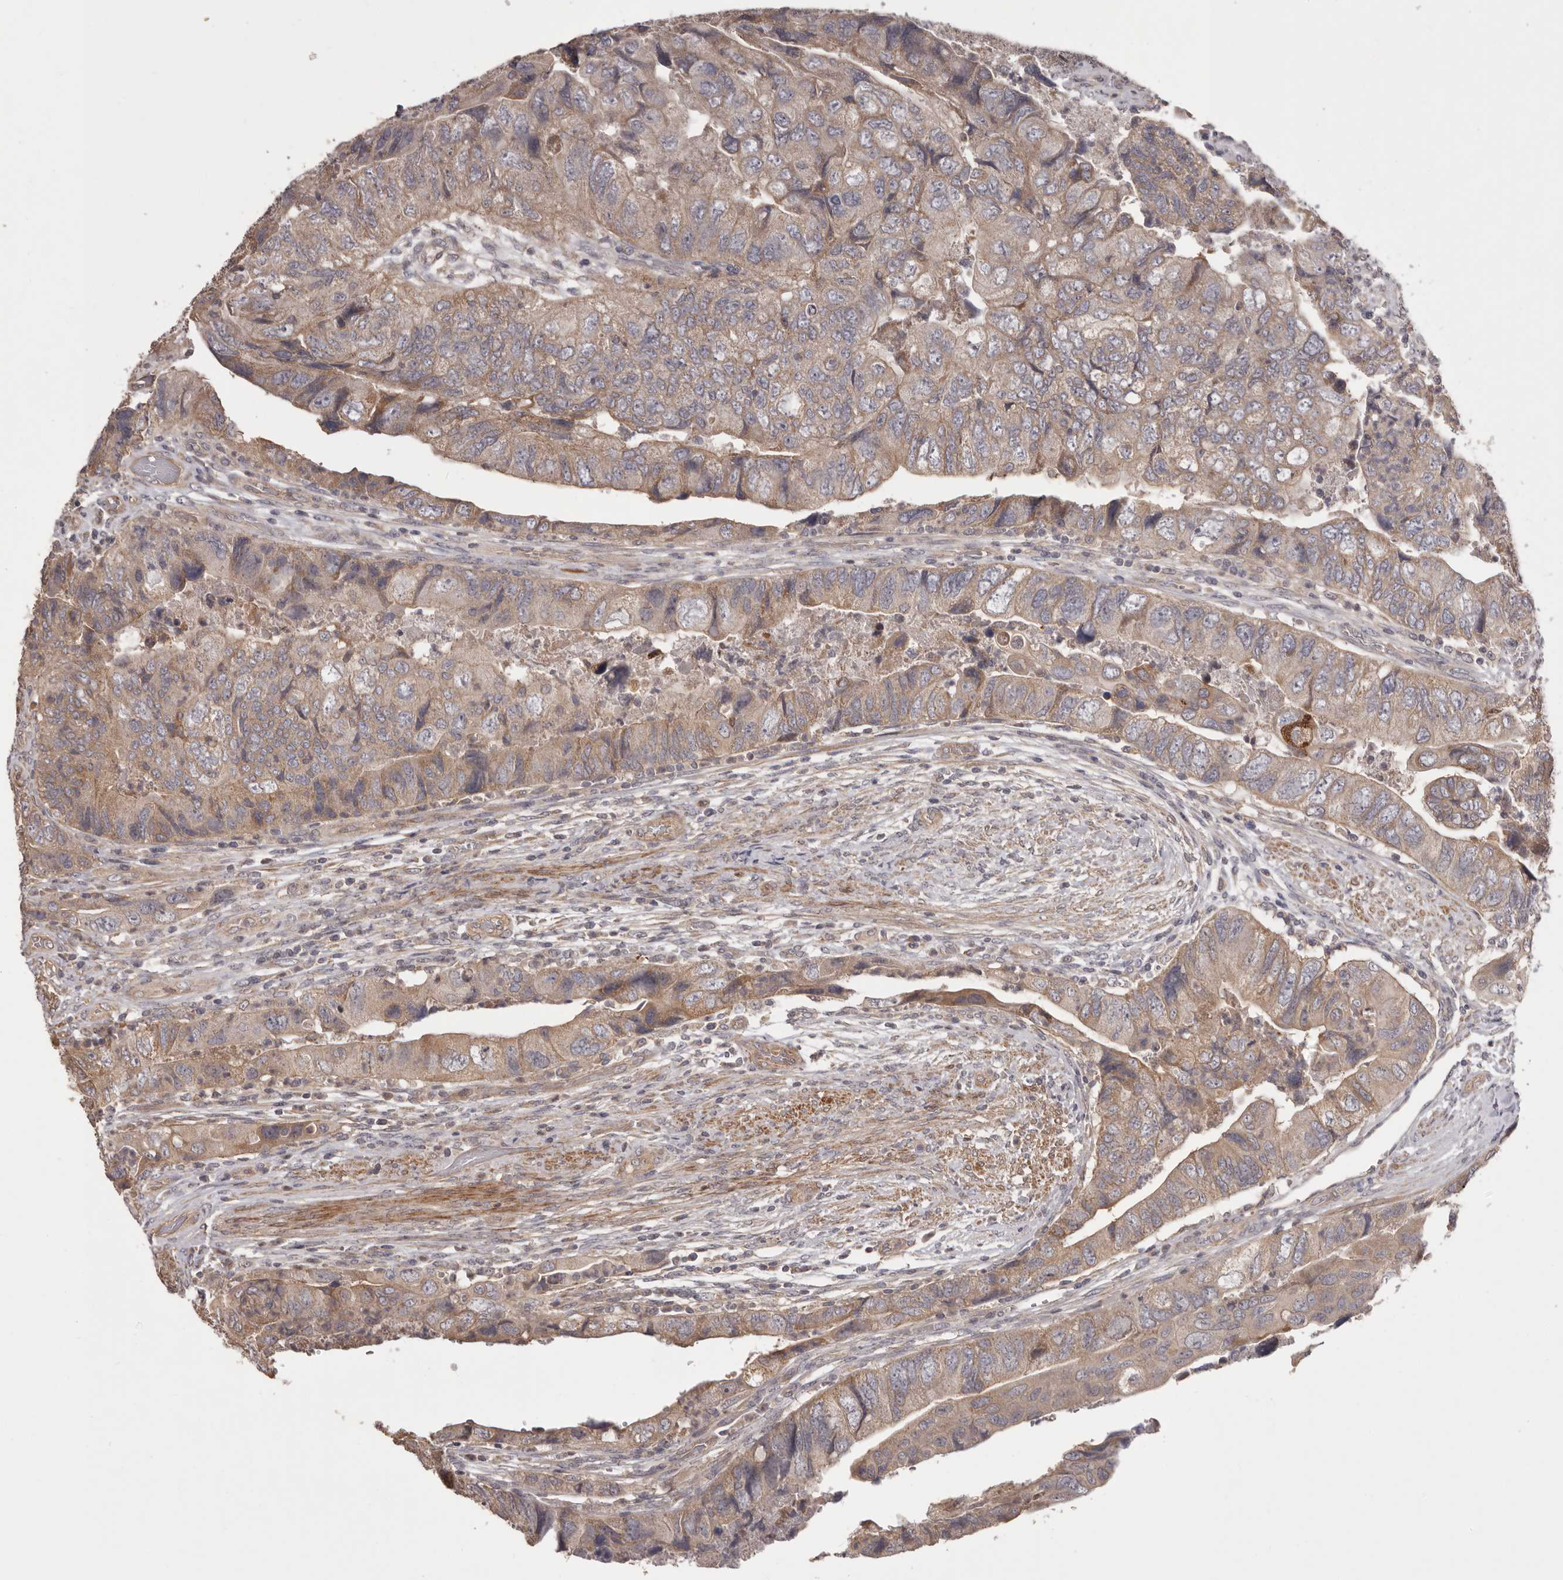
{"staining": {"intensity": "moderate", "quantity": ">75%", "location": "cytoplasmic/membranous"}, "tissue": "colorectal cancer", "cell_type": "Tumor cells", "image_type": "cancer", "snomed": [{"axis": "morphology", "description": "Adenocarcinoma, NOS"}, {"axis": "topography", "description": "Rectum"}], "caption": "IHC staining of colorectal cancer (adenocarcinoma), which demonstrates medium levels of moderate cytoplasmic/membranous expression in about >75% of tumor cells indicating moderate cytoplasmic/membranous protein staining. The staining was performed using DAB (3,3'-diaminobenzidine) (brown) for protein detection and nuclei were counterstained in hematoxylin (blue).", "gene": "HRH1", "patient": {"sex": "male", "age": 63}}